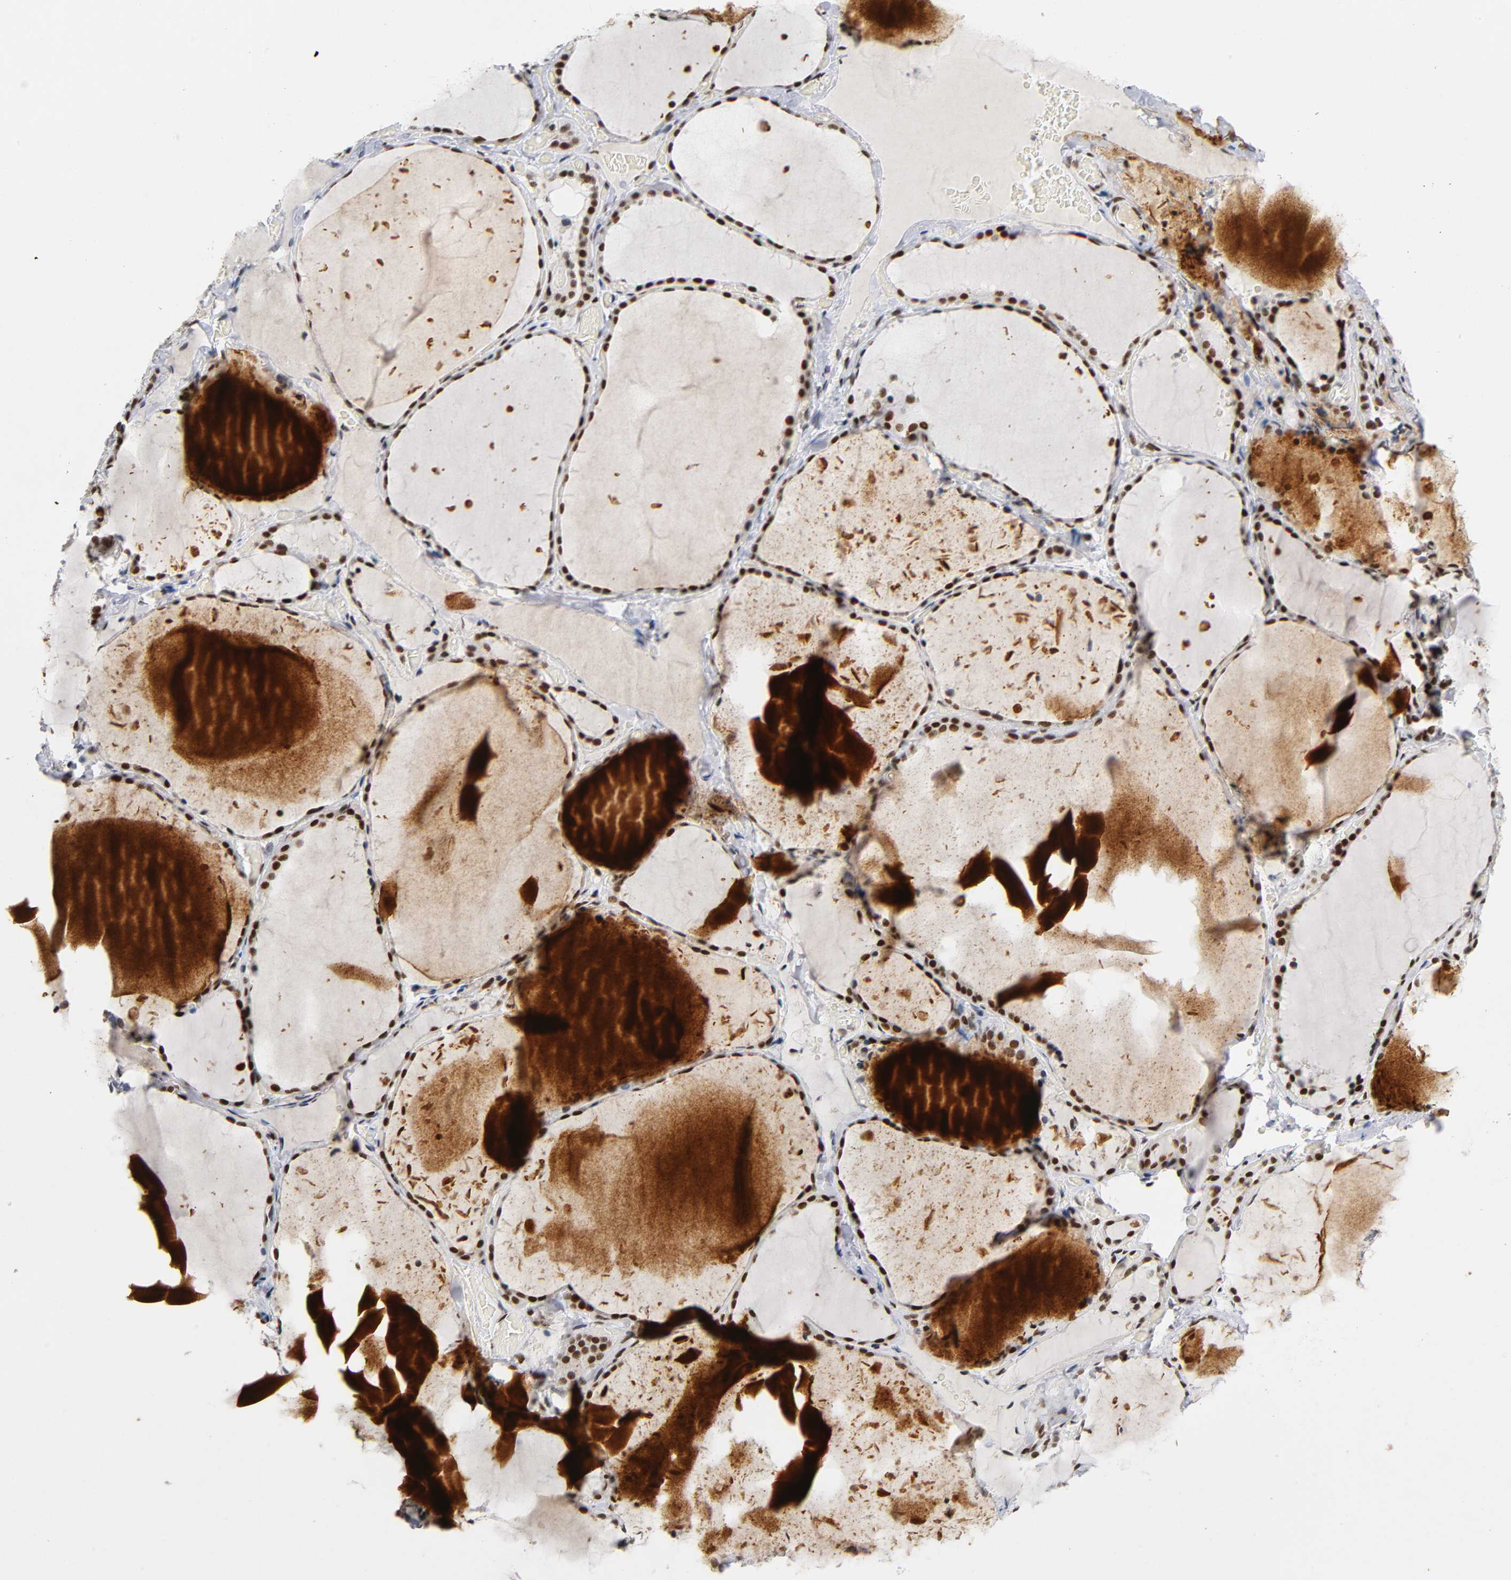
{"staining": {"intensity": "strong", "quantity": ">75%", "location": "nuclear"}, "tissue": "thyroid gland", "cell_type": "Glandular cells", "image_type": "normal", "snomed": [{"axis": "morphology", "description": "Normal tissue, NOS"}, {"axis": "topography", "description": "Thyroid gland"}], "caption": "The immunohistochemical stain highlights strong nuclear staining in glandular cells of normal thyroid gland. (DAB = brown stain, brightfield microscopy at high magnification).", "gene": "CREBBP", "patient": {"sex": "female", "age": 22}}